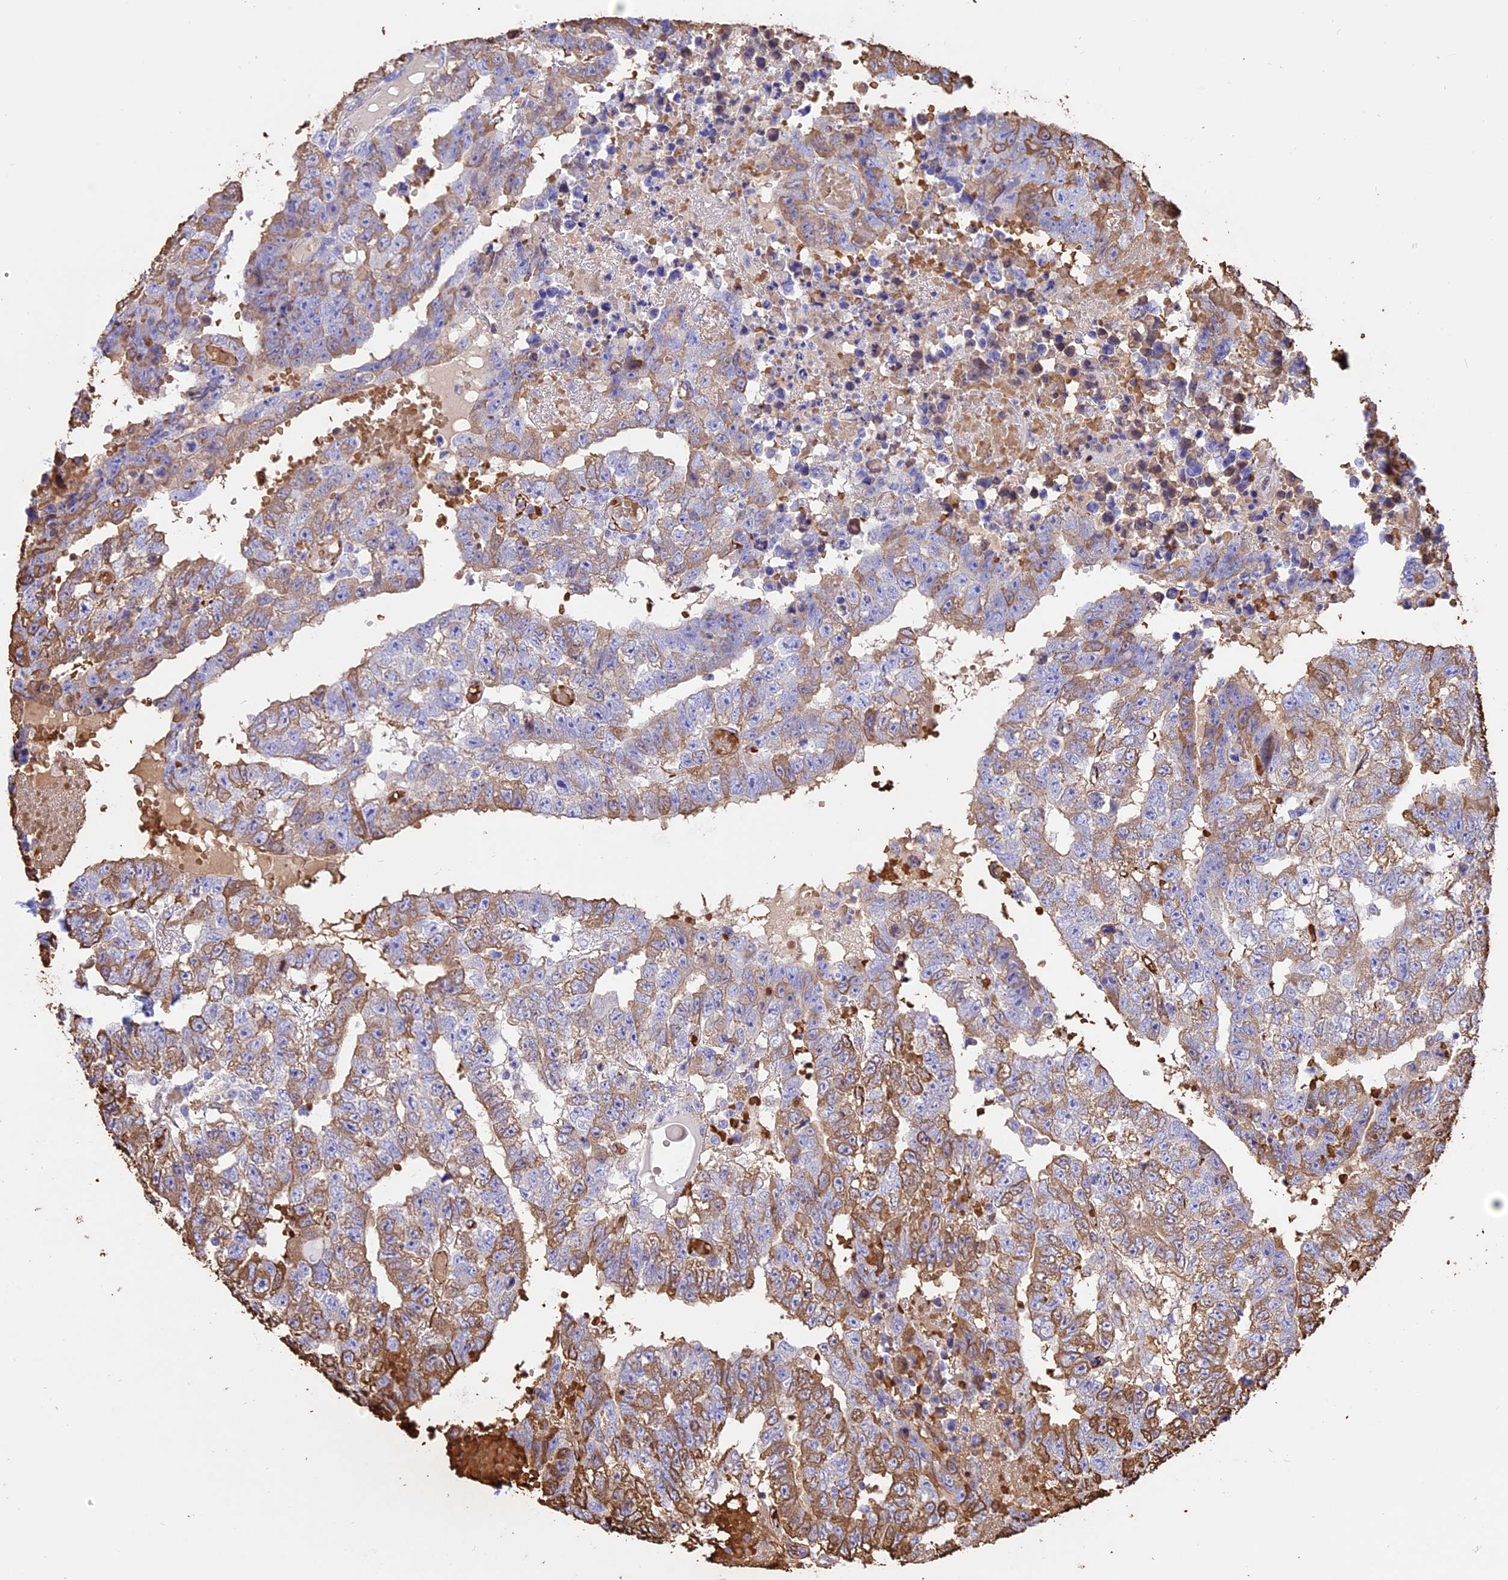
{"staining": {"intensity": "moderate", "quantity": "25%-75%", "location": "cytoplasmic/membranous"}, "tissue": "testis cancer", "cell_type": "Tumor cells", "image_type": "cancer", "snomed": [{"axis": "morphology", "description": "Carcinoma, Embryonal, NOS"}, {"axis": "topography", "description": "Testis"}], "caption": "This is an image of immunohistochemistry (IHC) staining of testis embryonal carcinoma, which shows moderate positivity in the cytoplasmic/membranous of tumor cells.", "gene": "TTC4", "patient": {"sex": "male", "age": 25}}